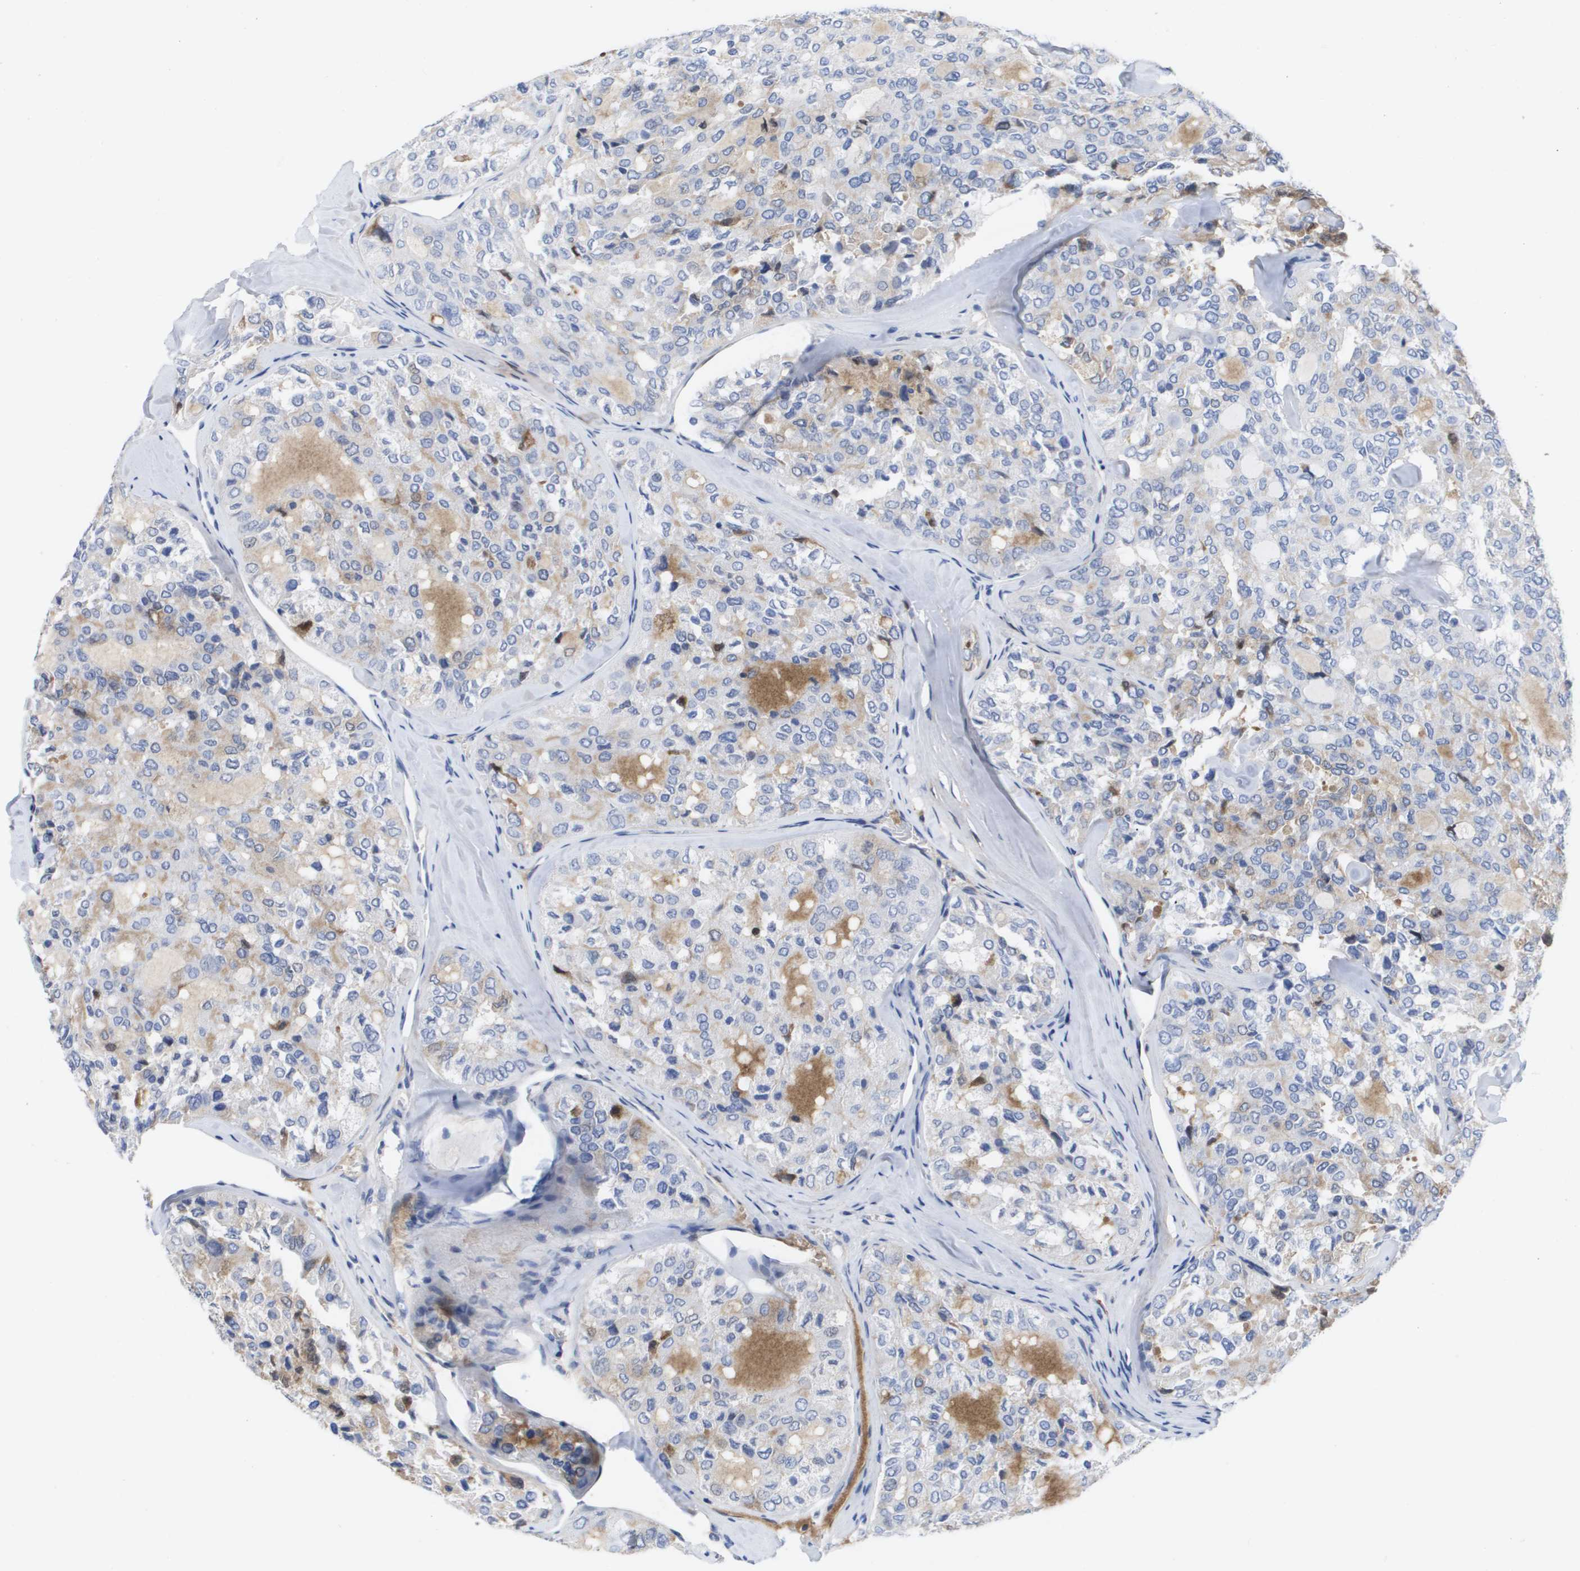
{"staining": {"intensity": "weak", "quantity": "<25%", "location": "cytoplasmic/membranous"}, "tissue": "thyroid cancer", "cell_type": "Tumor cells", "image_type": "cancer", "snomed": [{"axis": "morphology", "description": "Follicular adenoma carcinoma, NOS"}, {"axis": "topography", "description": "Thyroid gland"}], "caption": "IHC photomicrograph of human thyroid cancer stained for a protein (brown), which demonstrates no expression in tumor cells. (Immunohistochemistry (ihc), brightfield microscopy, high magnification).", "gene": "SERPINC1", "patient": {"sex": "male", "age": 75}}